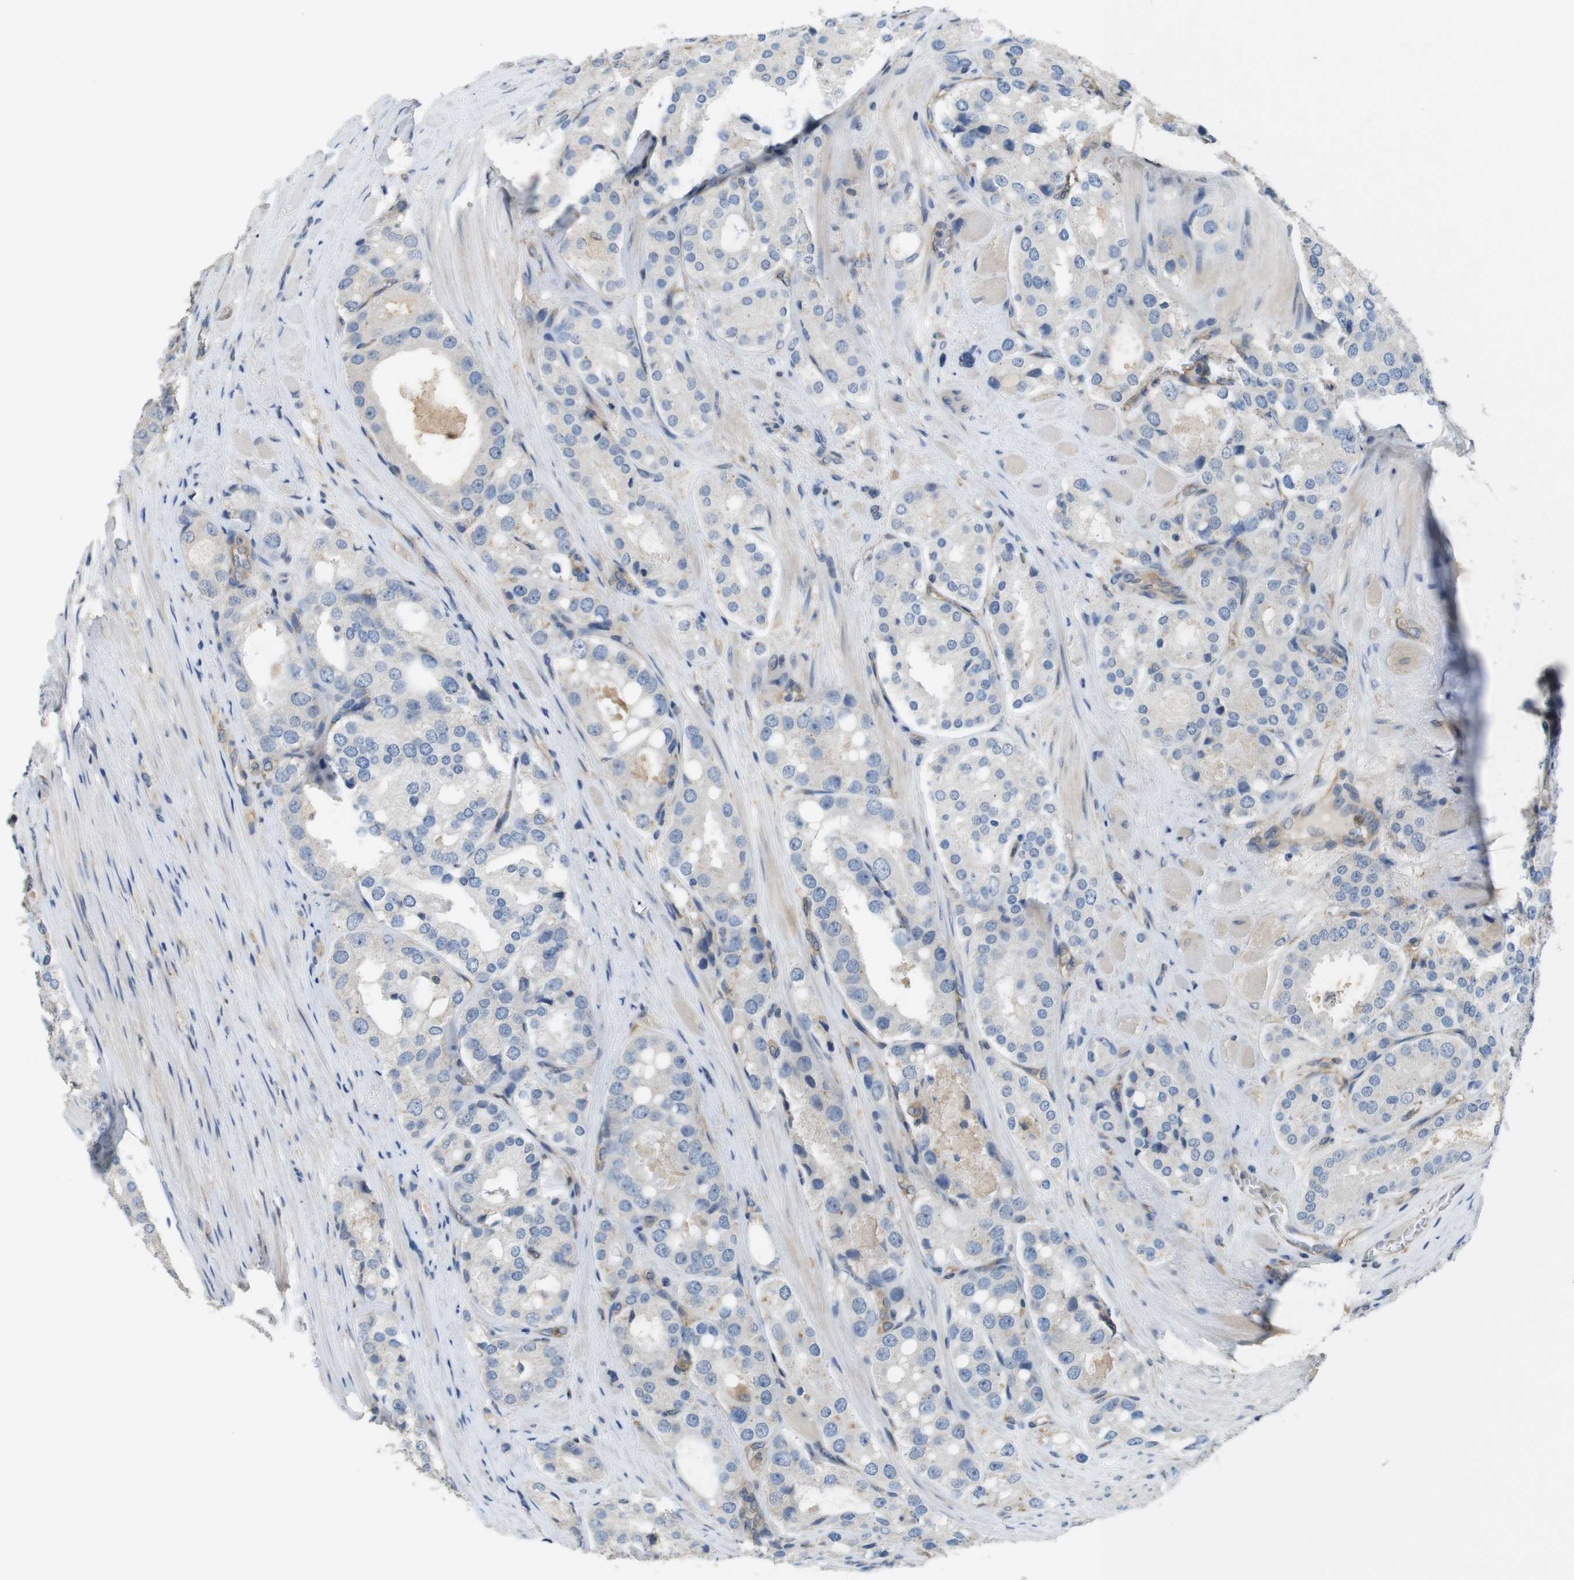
{"staining": {"intensity": "negative", "quantity": "none", "location": "none"}, "tissue": "prostate cancer", "cell_type": "Tumor cells", "image_type": "cancer", "snomed": [{"axis": "morphology", "description": "Adenocarcinoma, High grade"}, {"axis": "topography", "description": "Prostate"}], "caption": "Tumor cells are negative for protein expression in human prostate high-grade adenocarcinoma.", "gene": "PCDH10", "patient": {"sex": "male", "age": 65}}